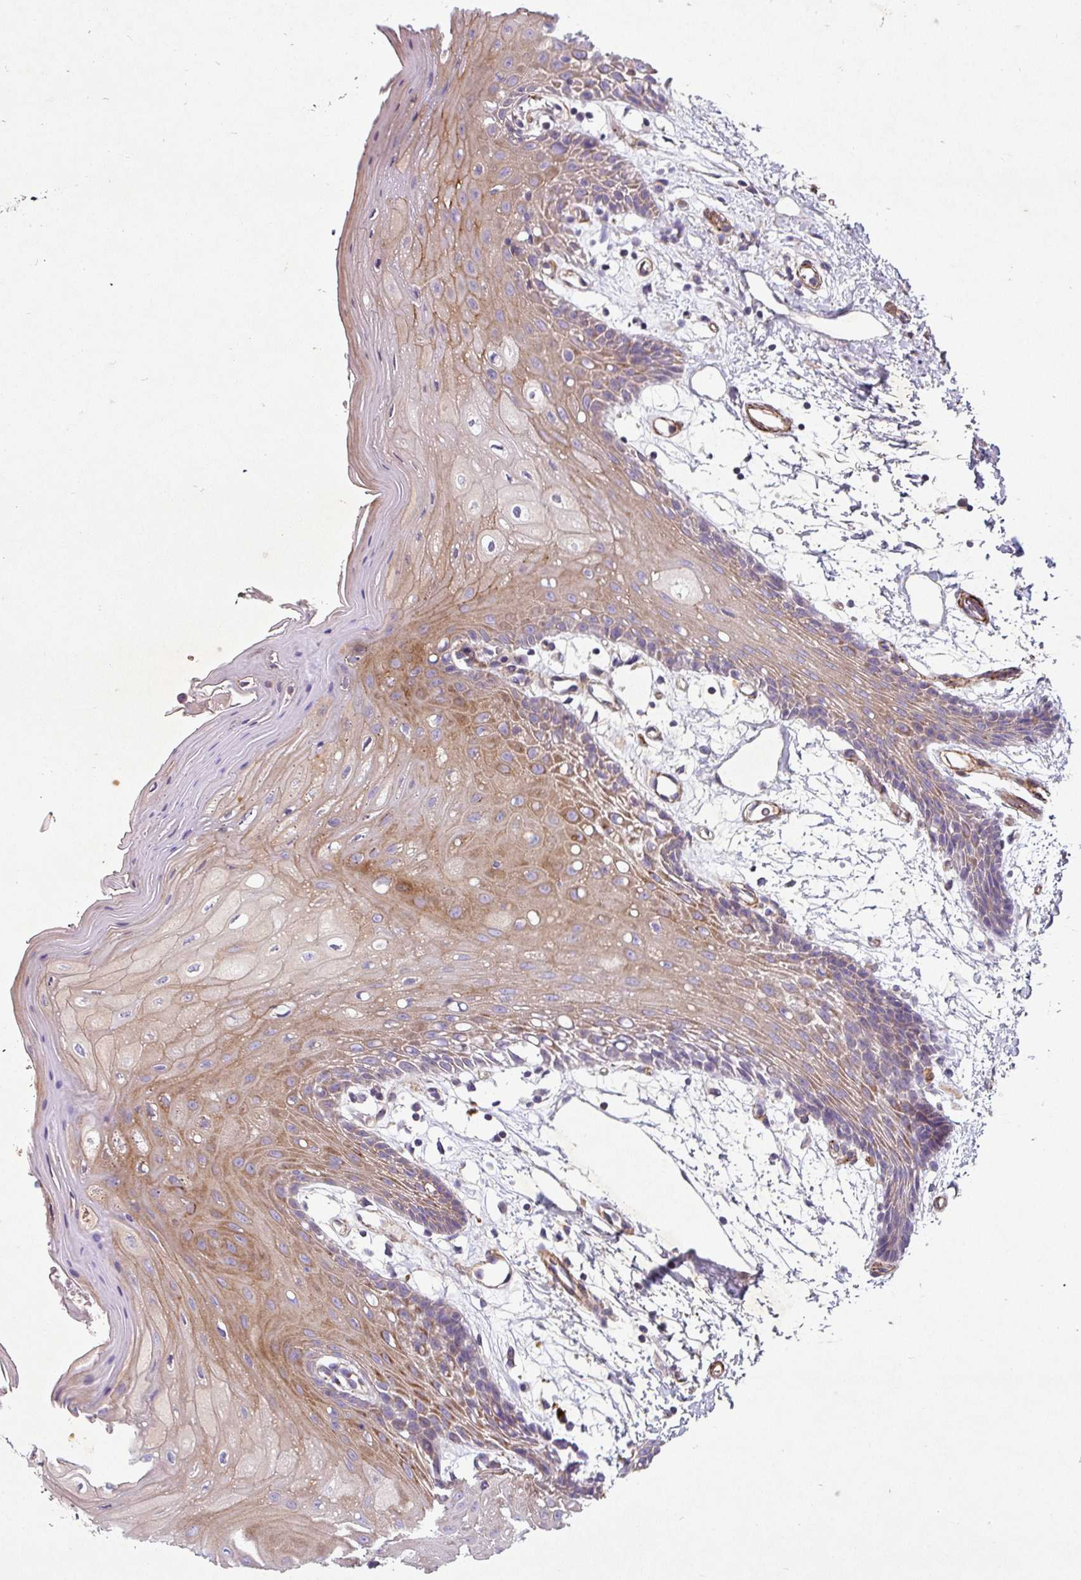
{"staining": {"intensity": "moderate", "quantity": "25%-75%", "location": "cytoplasmic/membranous"}, "tissue": "oral mucosa", "cell_type": "Squamous epithelial cells", "image_type": "normal", "snomed": [{"axis": "morphology", "description": "Normal tissue, NOS"}, {"axis": "topography", "description": "Oral tissue"}, {"axis": "topography", "description": "Tounge, NOS"}], "caption": "Immunohistochemical staining of unremarkable oral mucosa demonstrates medium levels of moderate cytoplasmic/membranous positivity in approximately 25%-75% of squamous epithelial cells.", "gene": "ATP2C2", "patient": {"sex": "female", "age": 59}}